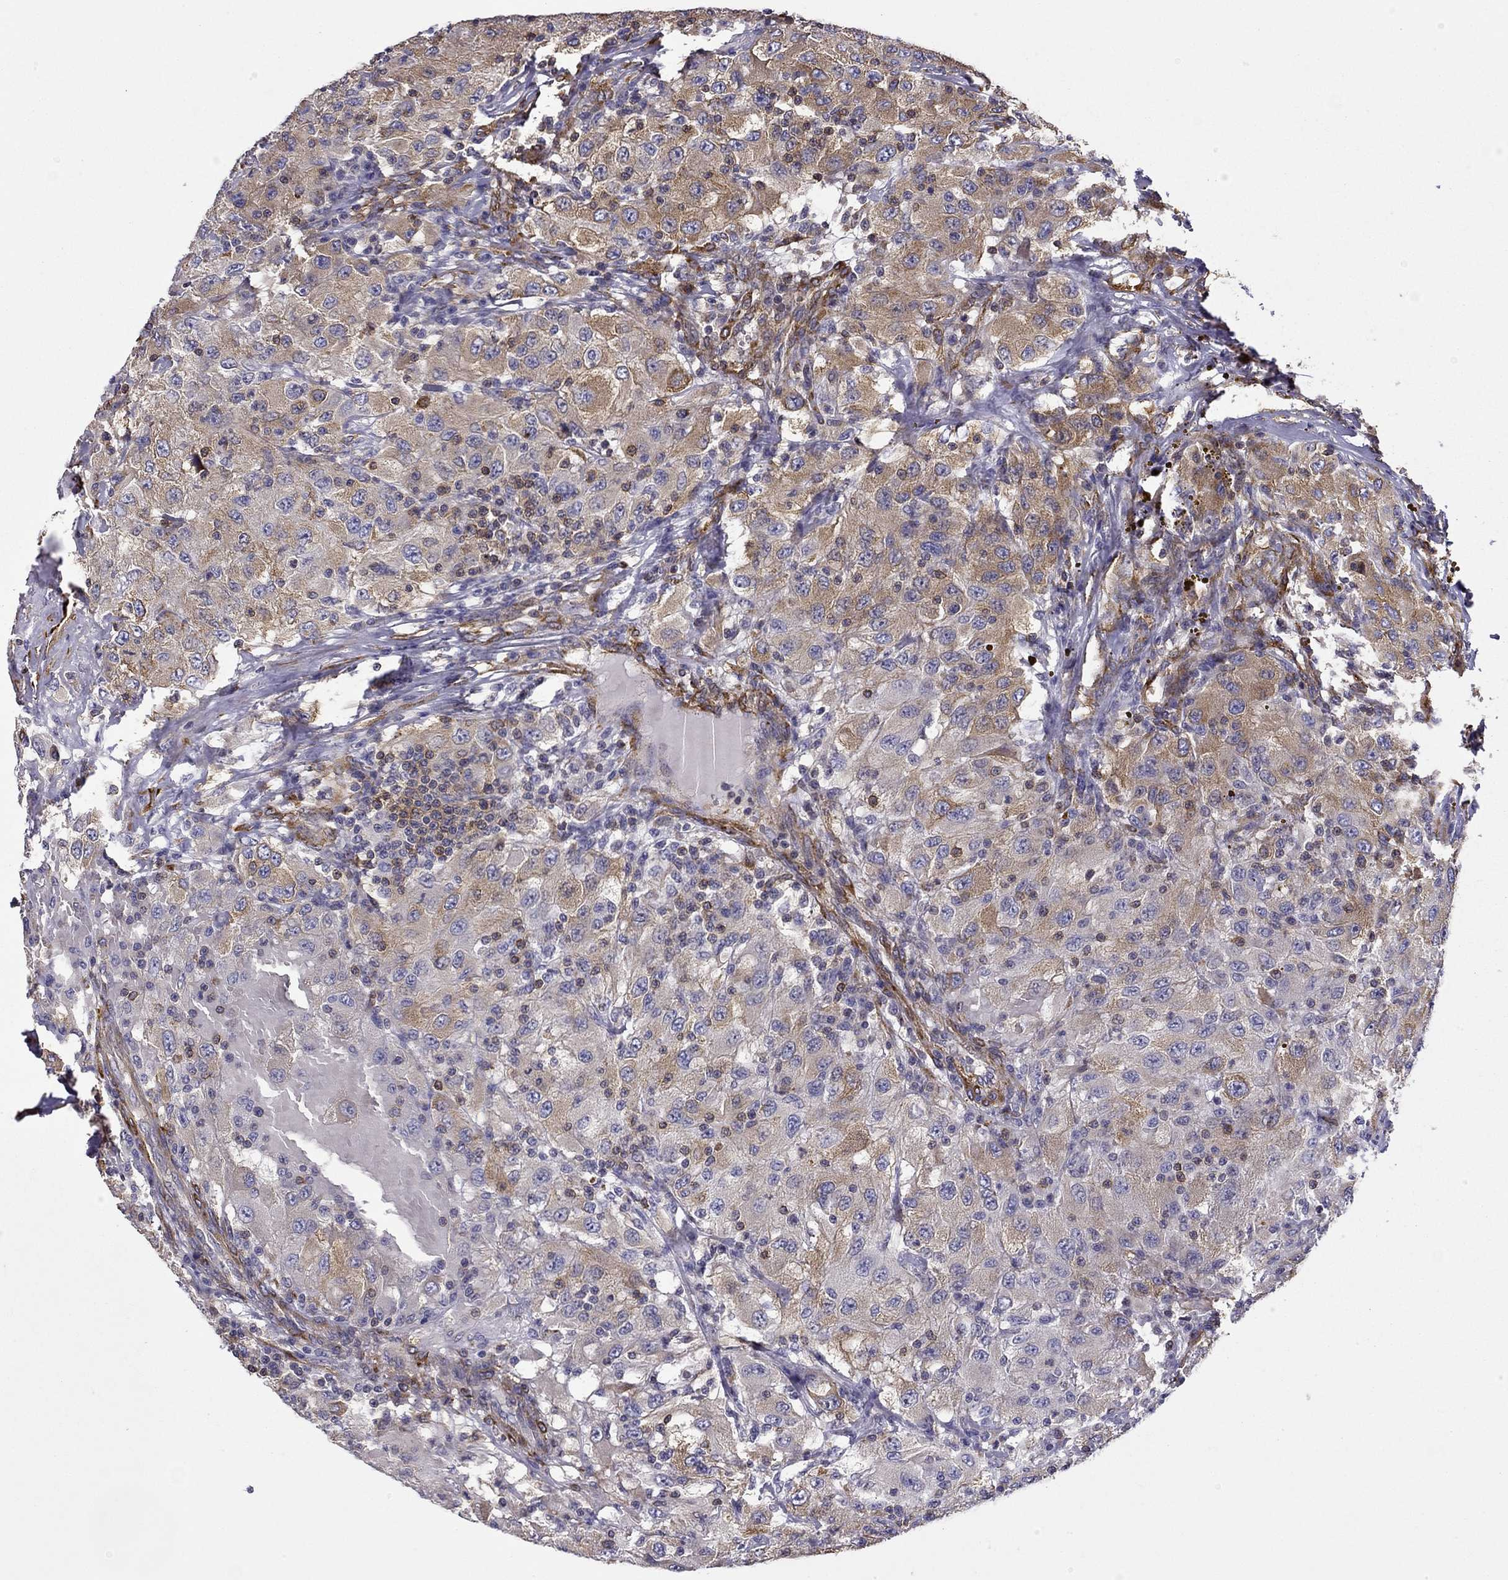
{"staining": {"intensity": "moderate", "quantity": "25%-75%", "location": "cytoplasmic/membranous"}, "tissue": "renal cancer", "cell_type": "Tumor cells", "image_type": "cancer", "snomed": [{"axis": "morphology", "description": "Adenocarcinoma, NOS"}, {"axis": "topography", "description": "Kidney"}], "caption": "Renal cancer (adenocarcinoma) was stained to show a protein in brown. There is medium levels of moderate cytoplasmic/membranous positivity in about 25%-75% of tumor cells.", "gene": "MAP4", "patient": {"sex": "female", "age": 67}}